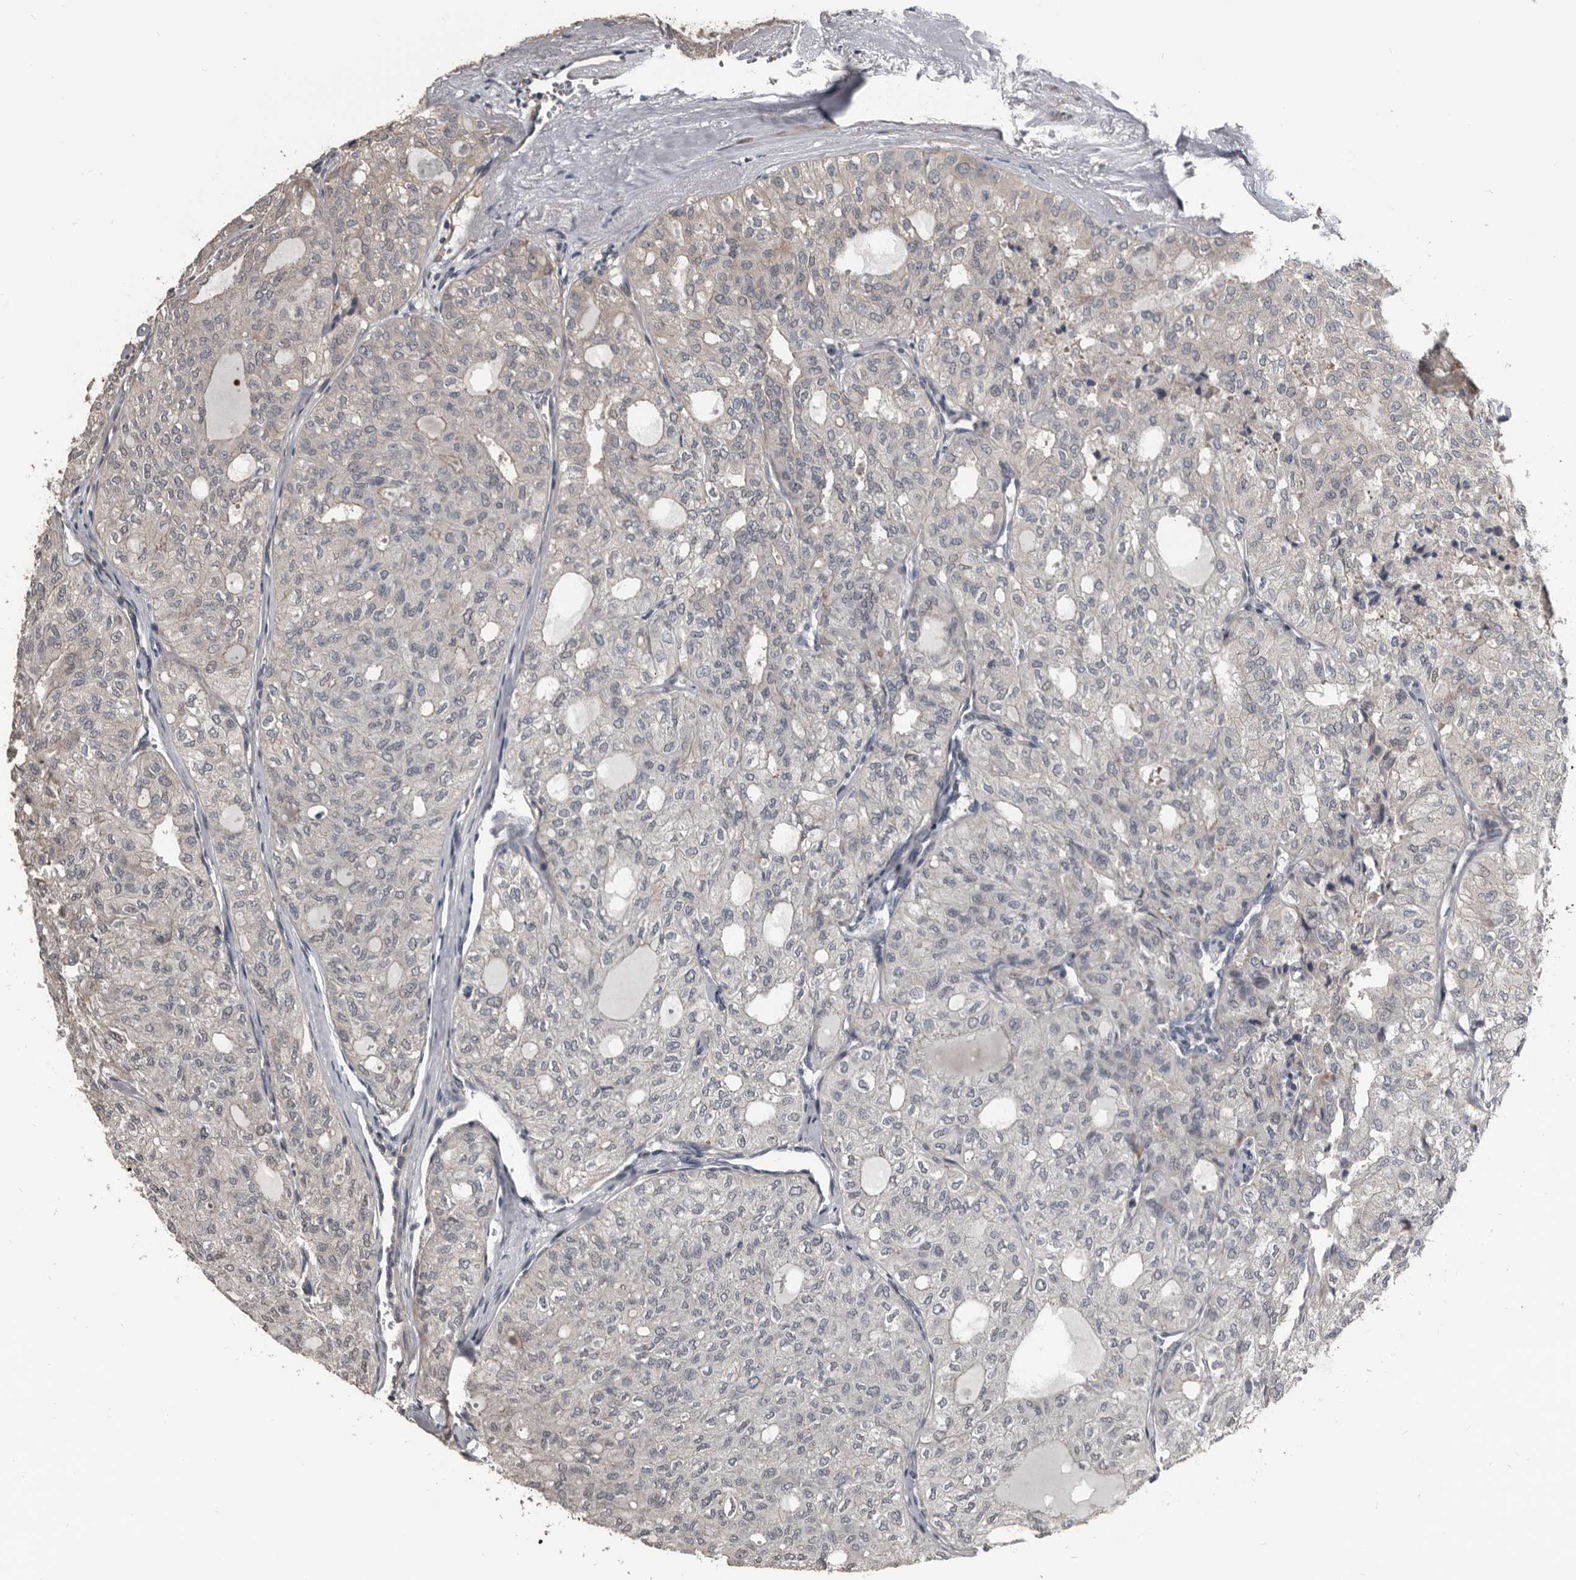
{"staining": {"intensity": "negative", "quantity": "none", "location": "none"}, "tissue": "thyroid cancer", "cell_type": "Tumor cells", "image_type": "cancer", "snomed": [{"axis": "morphology", "description": "Follicular adenoma carcinoma, NOS"}, {"axis": "topography", "description": "Thyroid gland"}], "caption": "This photomicrograph is of thyroid cancer stained with immunohistochemistry (IHC) to label a protein in brown with the nuclei are counter-stained blue. There is no expression in tumor cells.", "gene": "DHPS", "patient": {"sex": "male", "age": 75}}